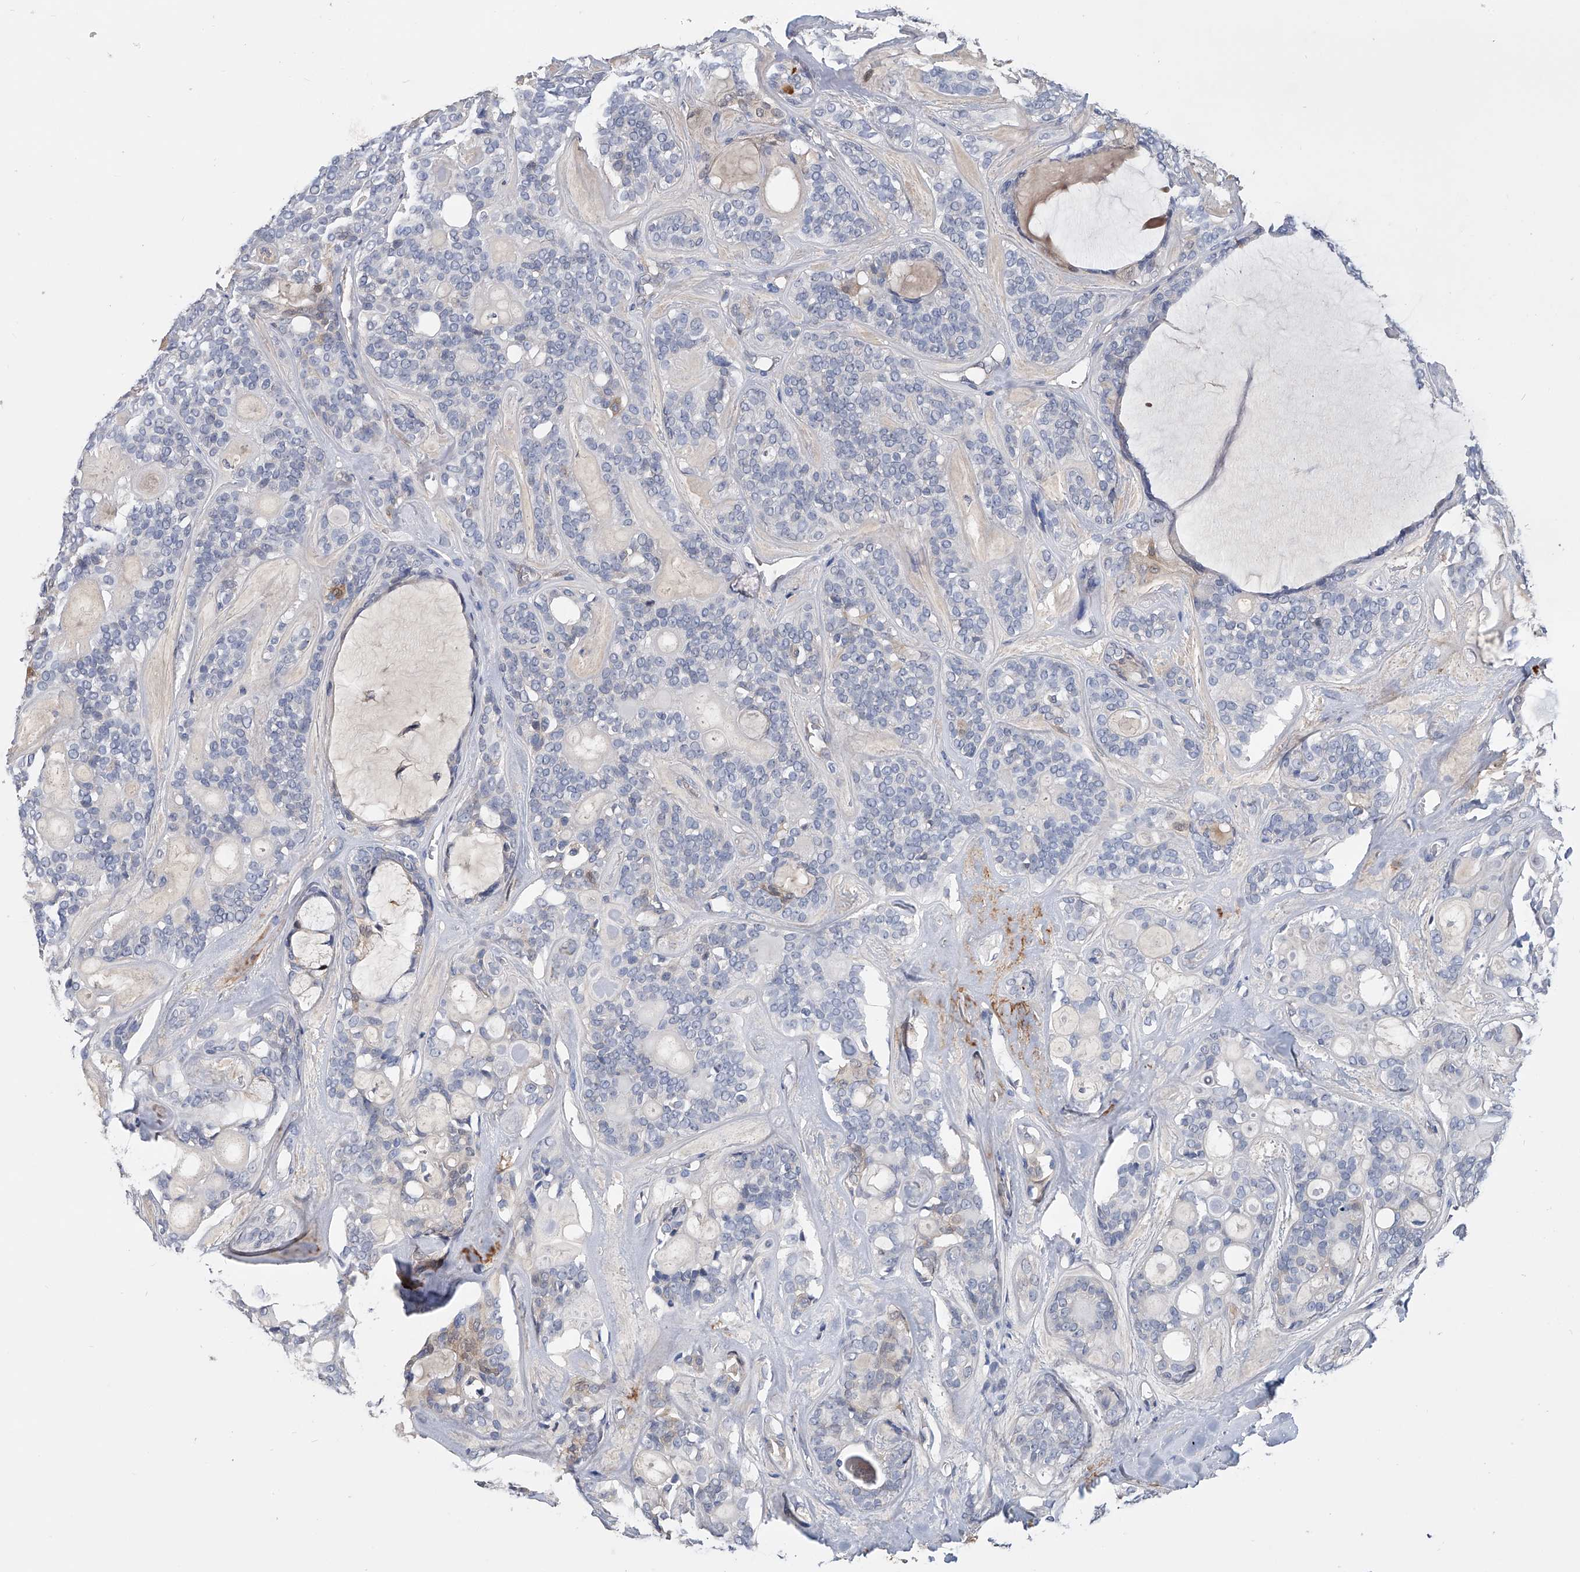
{"staining": {"intensity": "negative", "quantity": "none", "location": "none"}, "tissue": "head and neck cancer", "cell_type": "Tumor cells", "image_type": "cancer", "snomed": [{"axis": "morphology", "description": "Adenocarcinoma, NOS"}, {"axis": "topography", "description": "Head-Neck"}], "caption": "Head and neck adenocarcinoma was stained to show a protein in brown. There is no significant expression in tumor cells.", "gene": "PGM3", "patient": {"sex": "male", "age": 66}}